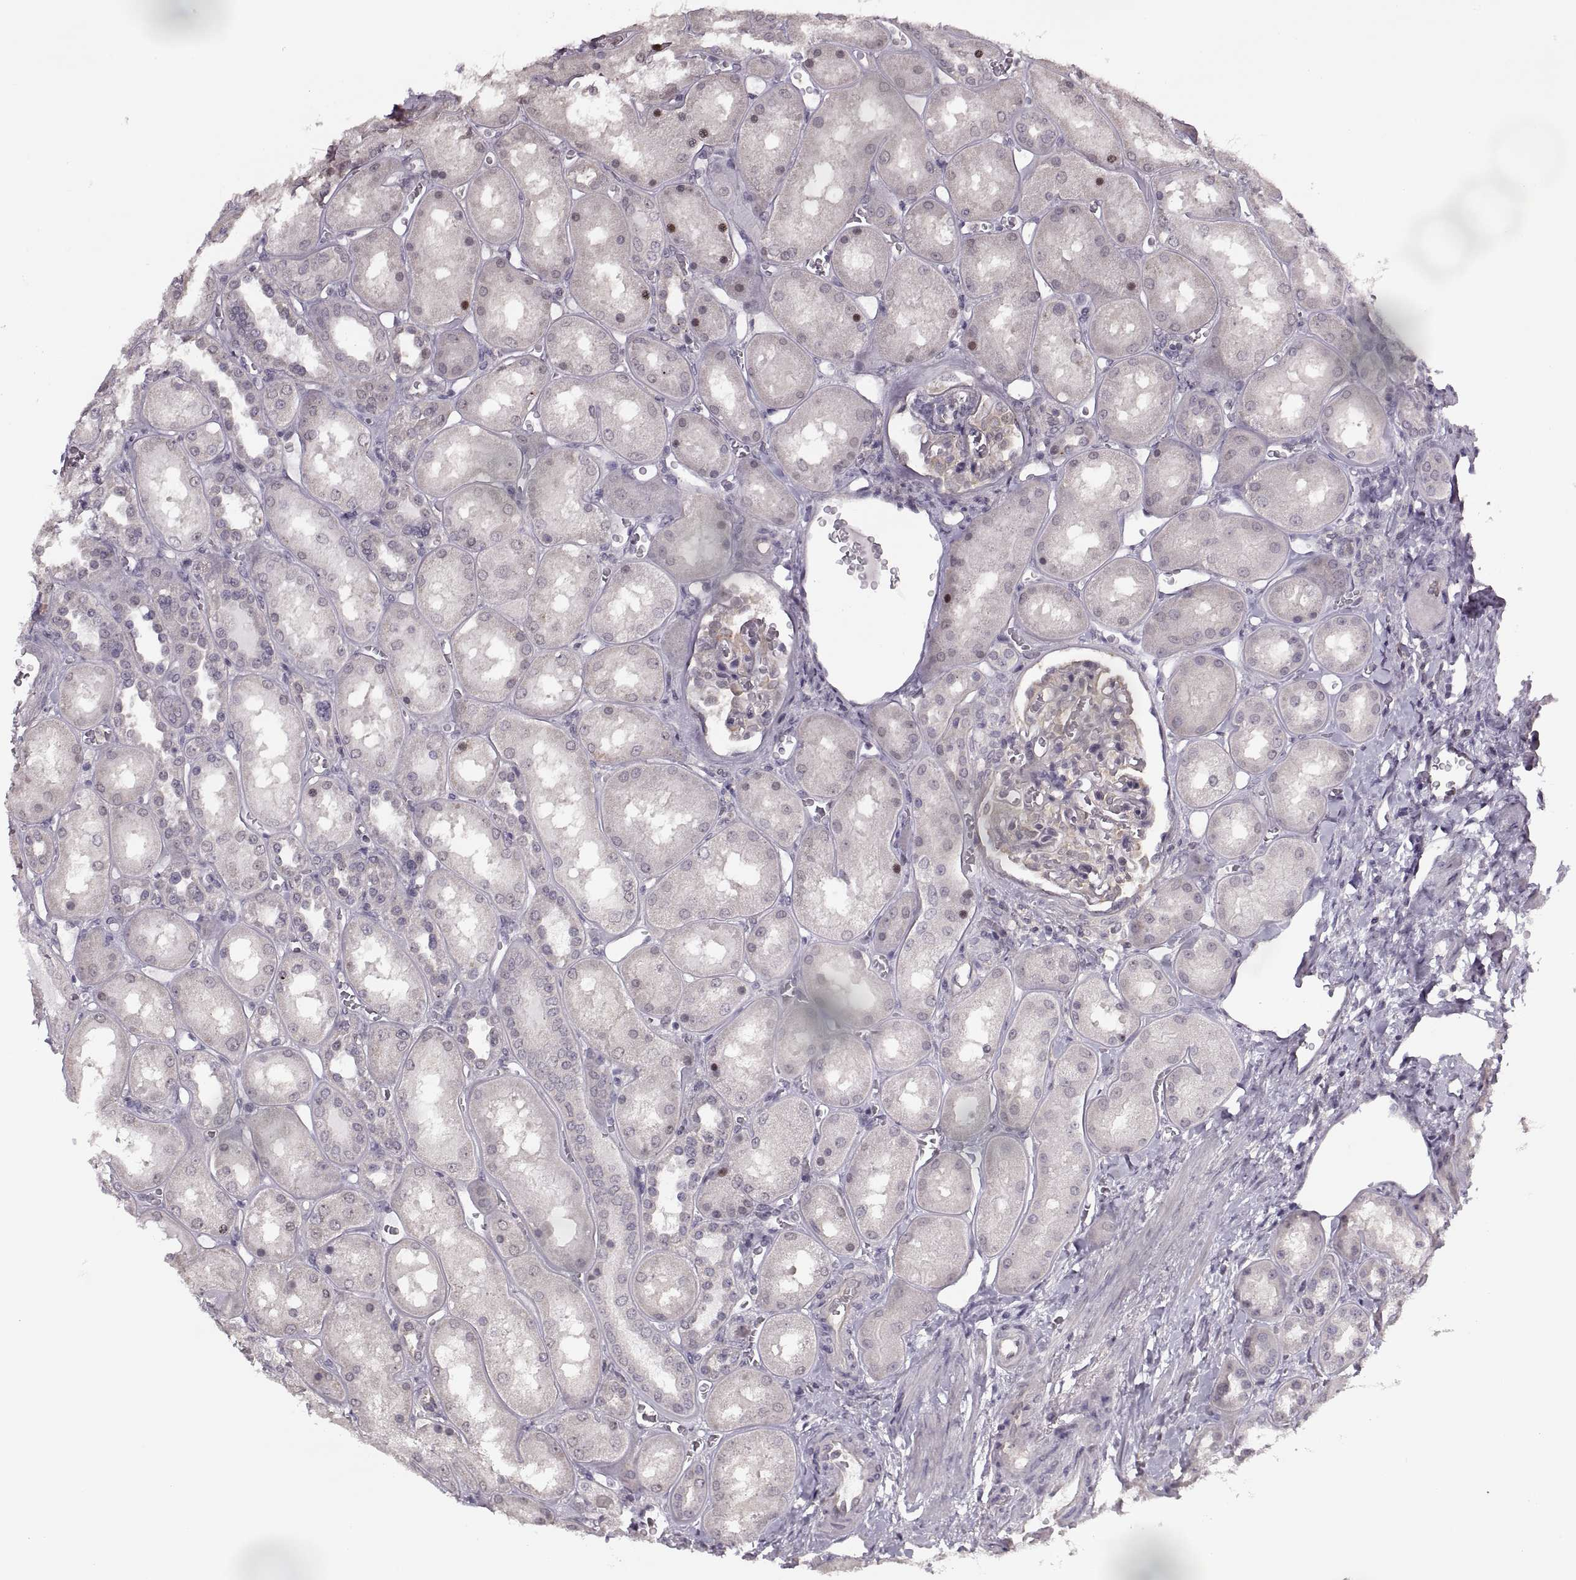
{"staining": {"intensity": "weak", "quantity": "<25%", "location": "cytoplasmic/membranous"}, "tissue": "kidney", "cell_type": "Cells in glomeruli", "image_type": "normal", "snomed": [{"axis": "morphology", "description": "Normal tissue, NOS"}, {"axis": "topography", "description": "Kidney"}], "caption": "Photomicrograph shows no protein staining in cells in glomeruli of normal kidney. (Brightfield microscopy of DAB immunohistochemistry at high magnification).", "gene": "LUZP2", "patient": {"sex": "male", "age": 73}}